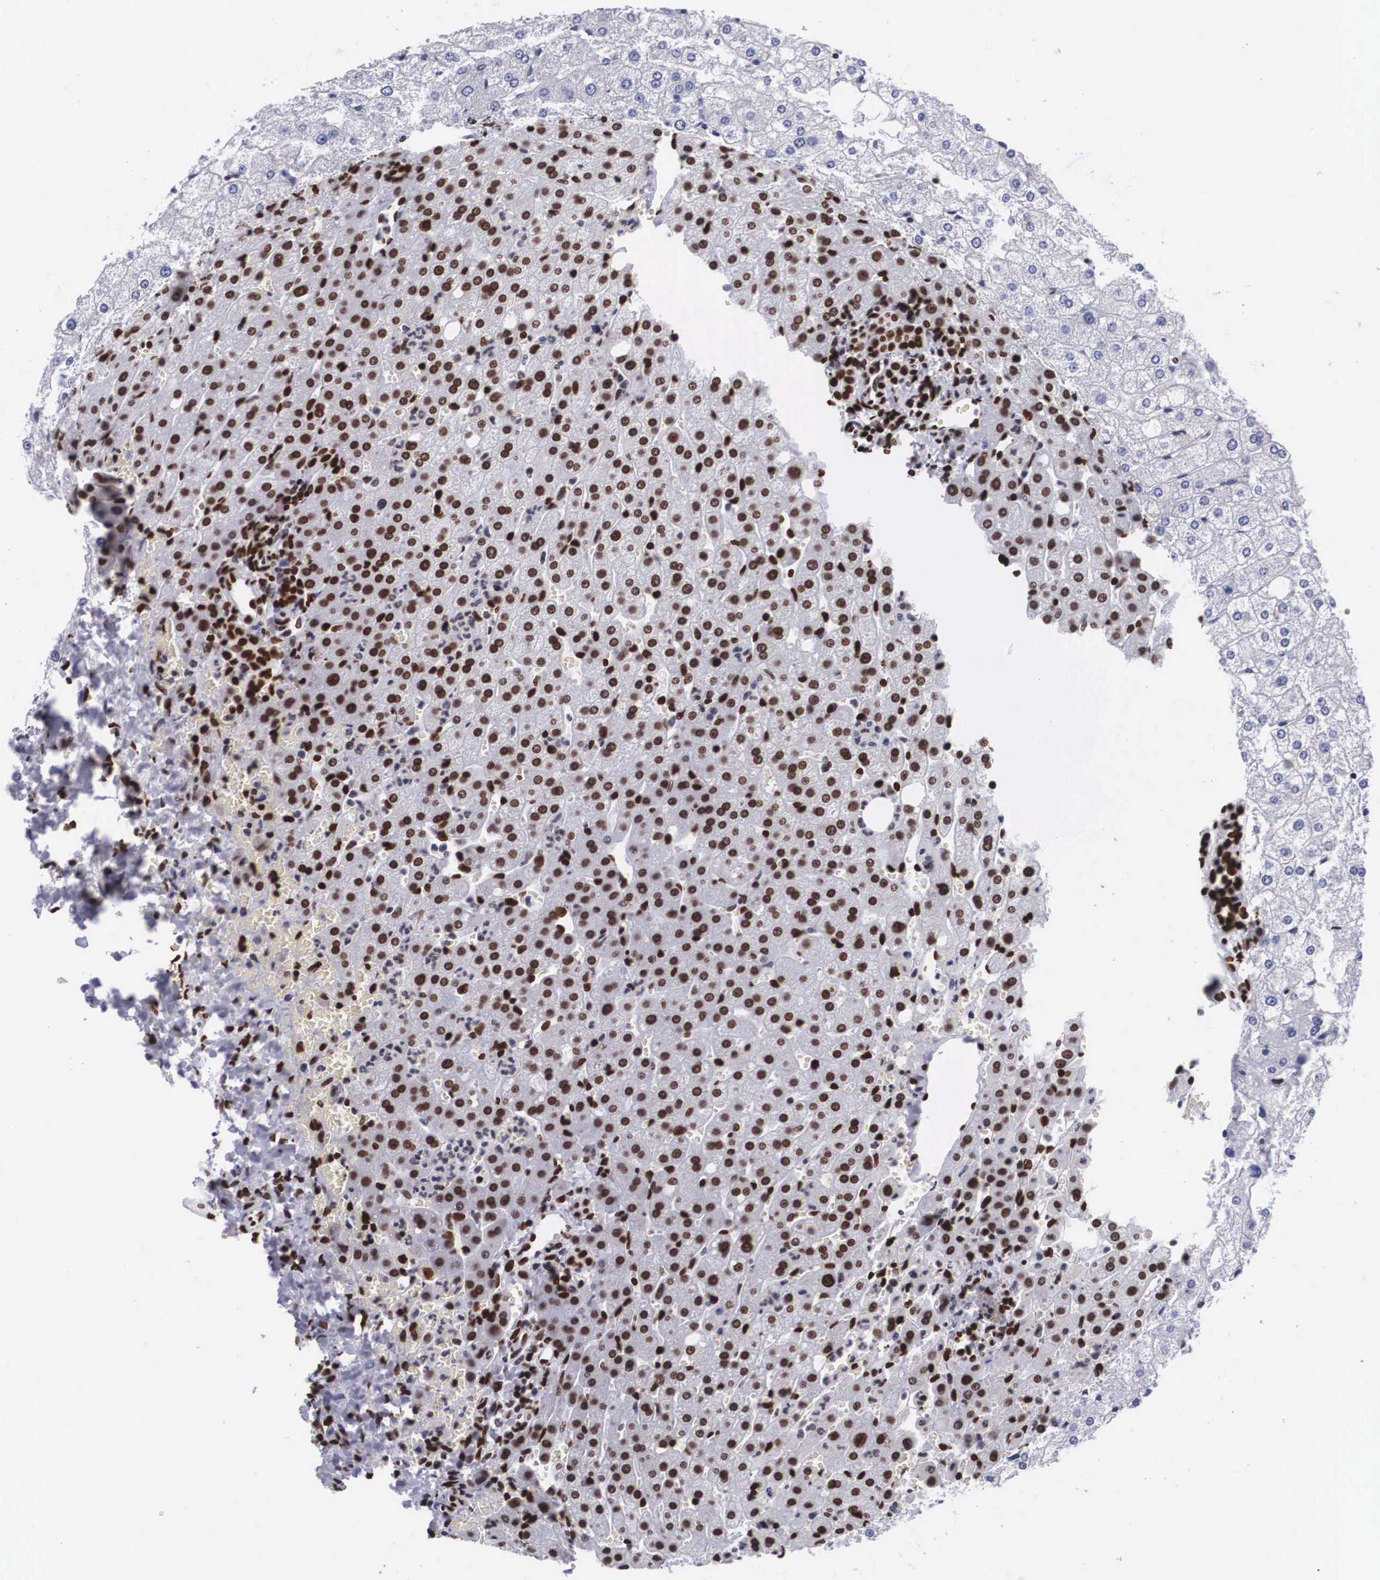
{"staining": {"intensity": "strong", "quantity": ">75%", "location": "nuclear"}, "tissue": "liver", "cell_type": "Cholangiocytes", "image_type": "normal", "snomed": [{"axis": "morphology", "description": "Normal tissue, NOS"}, {"axis": "morphology", "description": "Adenocarcinoma, metastatic, NOS"}, {"axis": "topography", "description": "Liver"}], "caption": "Cholangiocytes display high levels of strong nuclear staining in about >75% of cells in normal liver. The staining was performed using DAB to visualize the protein expression in brown, while the nuclei were stained in blue with hematoxylin (Magnification: 20x).", "gene": "MECP2", "patient": {"sex": "male", "age": 38}}